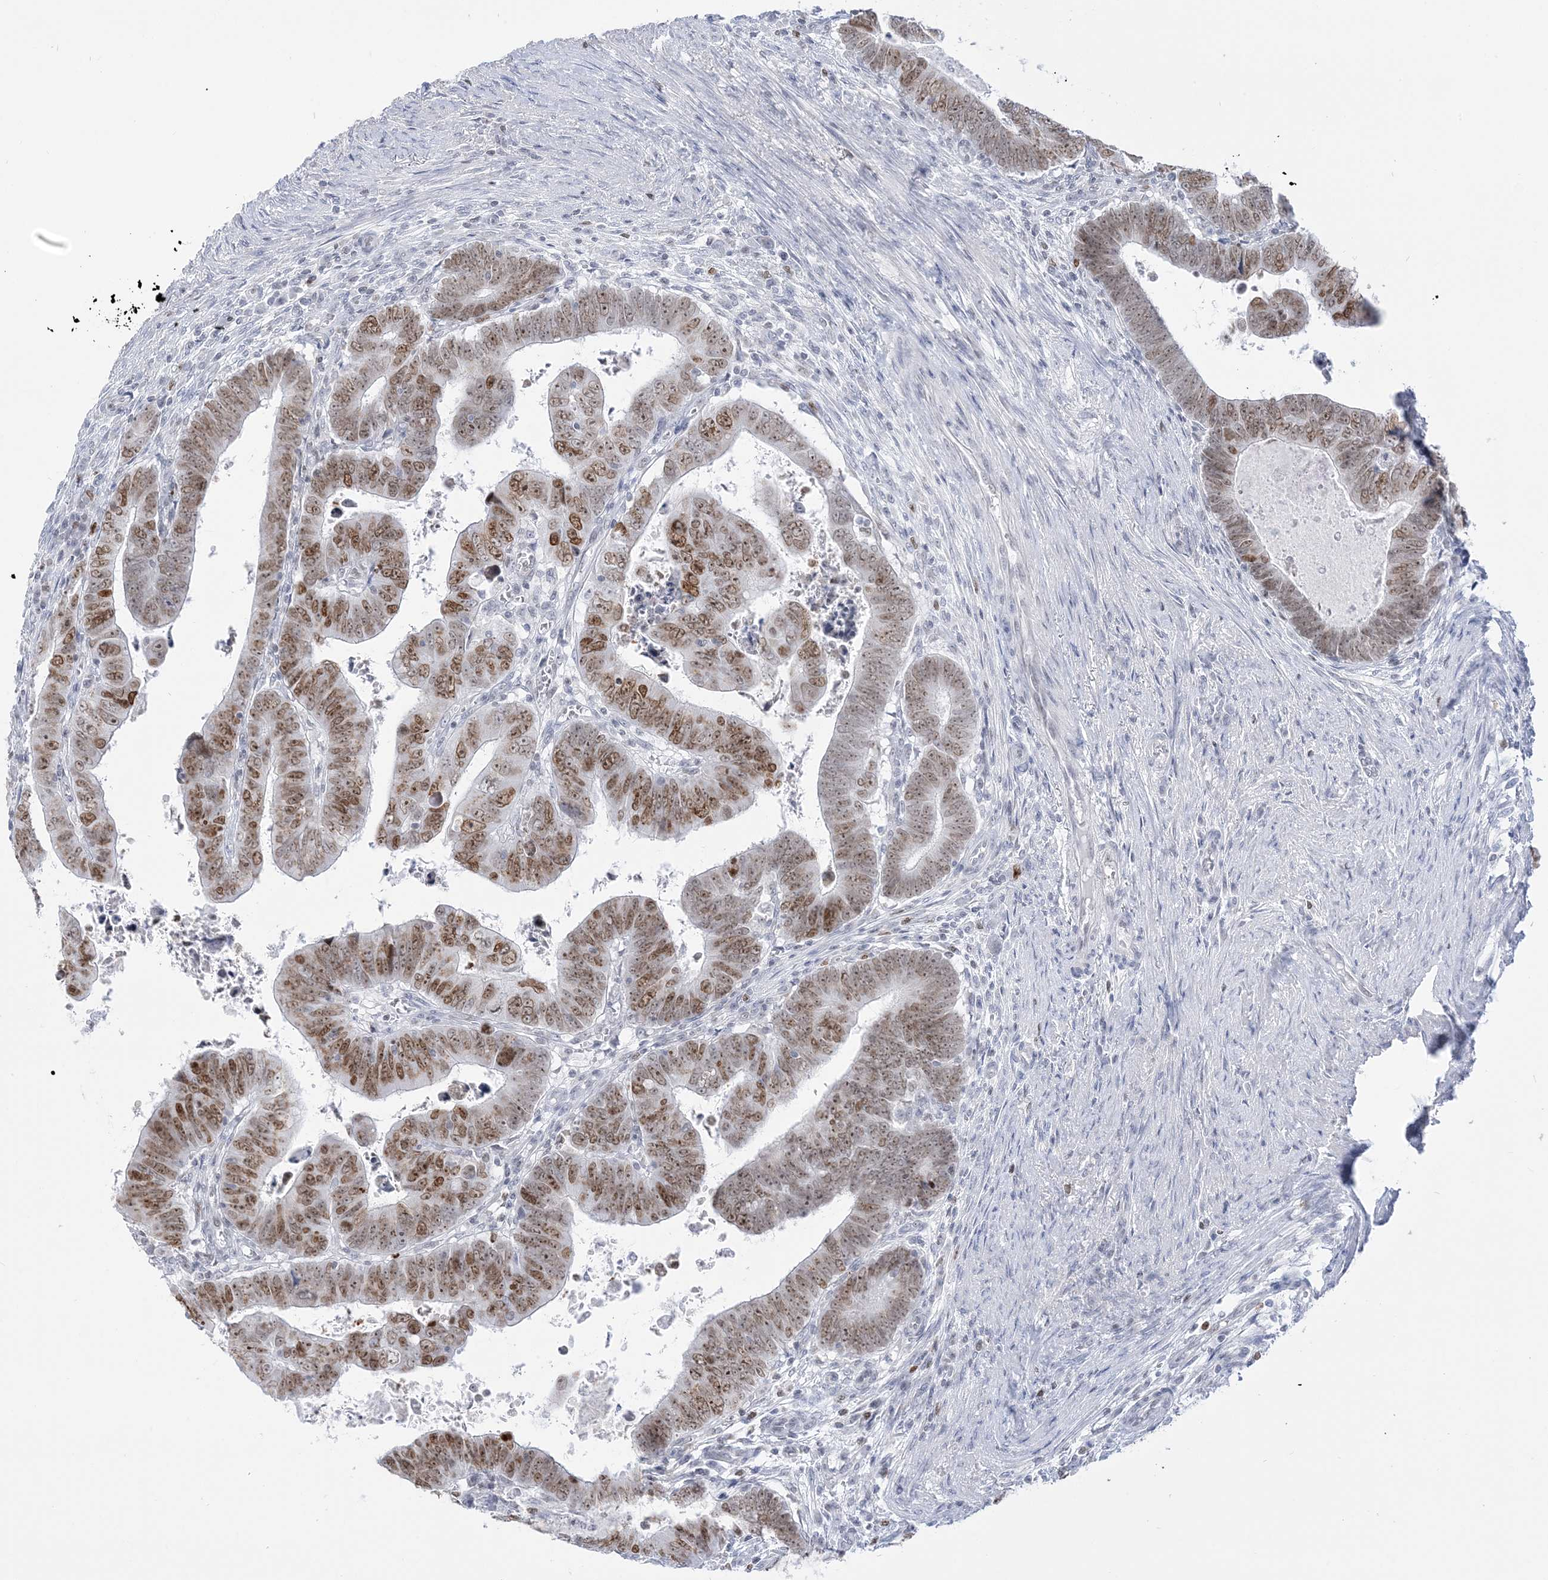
{"staining": {"intensity": "moderate", "quantity": ">75%", "location": "nuclear"}, "tissue": "colorectal cancer", "cell_type": "Tumor cells", "image_type": "cancer", "snomed": [{"axis": "morphology", "description": "Normal tissue, NOS"}, {"axis": "morphology", "description": "Adenocarcinoma, NOS"}, {"axis": "topography", "description": "Rectum"}], "caption": "Immunohistochemical staining of human adenocarcinoma (colorectal) demonstrates moderate nuclear protein positivity in approximately >75% of tumor cells.", "gene": "DDX21", "patient": {"sex": "female", "age": 65}}